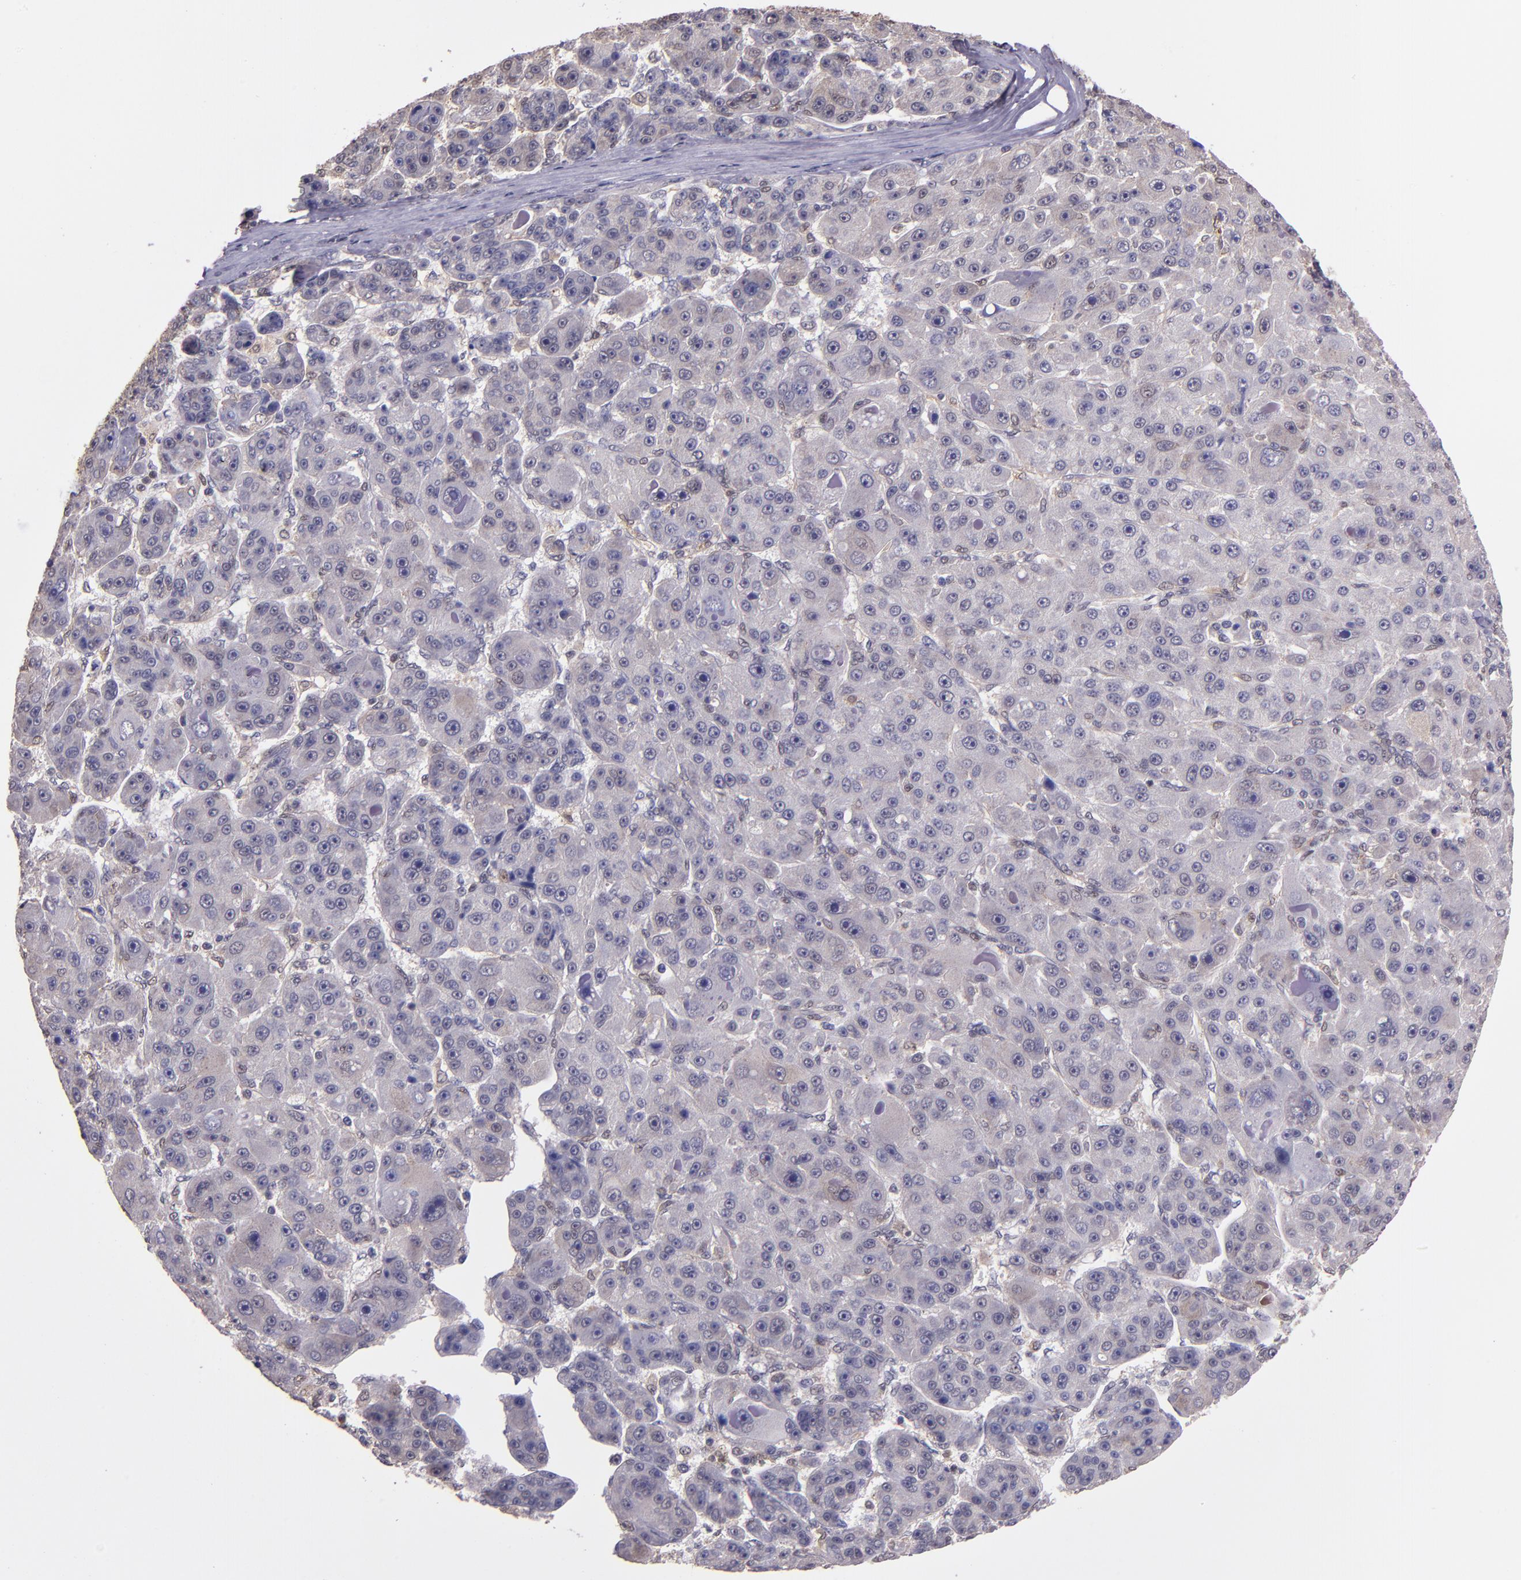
{"staining": {"intensity": "weak", "quantity": "25%-75%", "location": "cytoplasmic/membranous,nuclear"}, "tissue": "liver cancer", "cell_type": "Tumor cells", "image_type": "cancer", "snomed": [{"axis": "morphology", "description": "Carcinoma, Hepatocellular, NOS"}, {"axis": "topography", "description": "Liver"}], "caption": "This is an image of immunohistochemistry staining of liver cancer, which shows weak positivity in the cytoplasmic/membranous and nuclear of tumor cells.", "gene": "STAT6", "patient": {"sex": "male", "age": 76}}